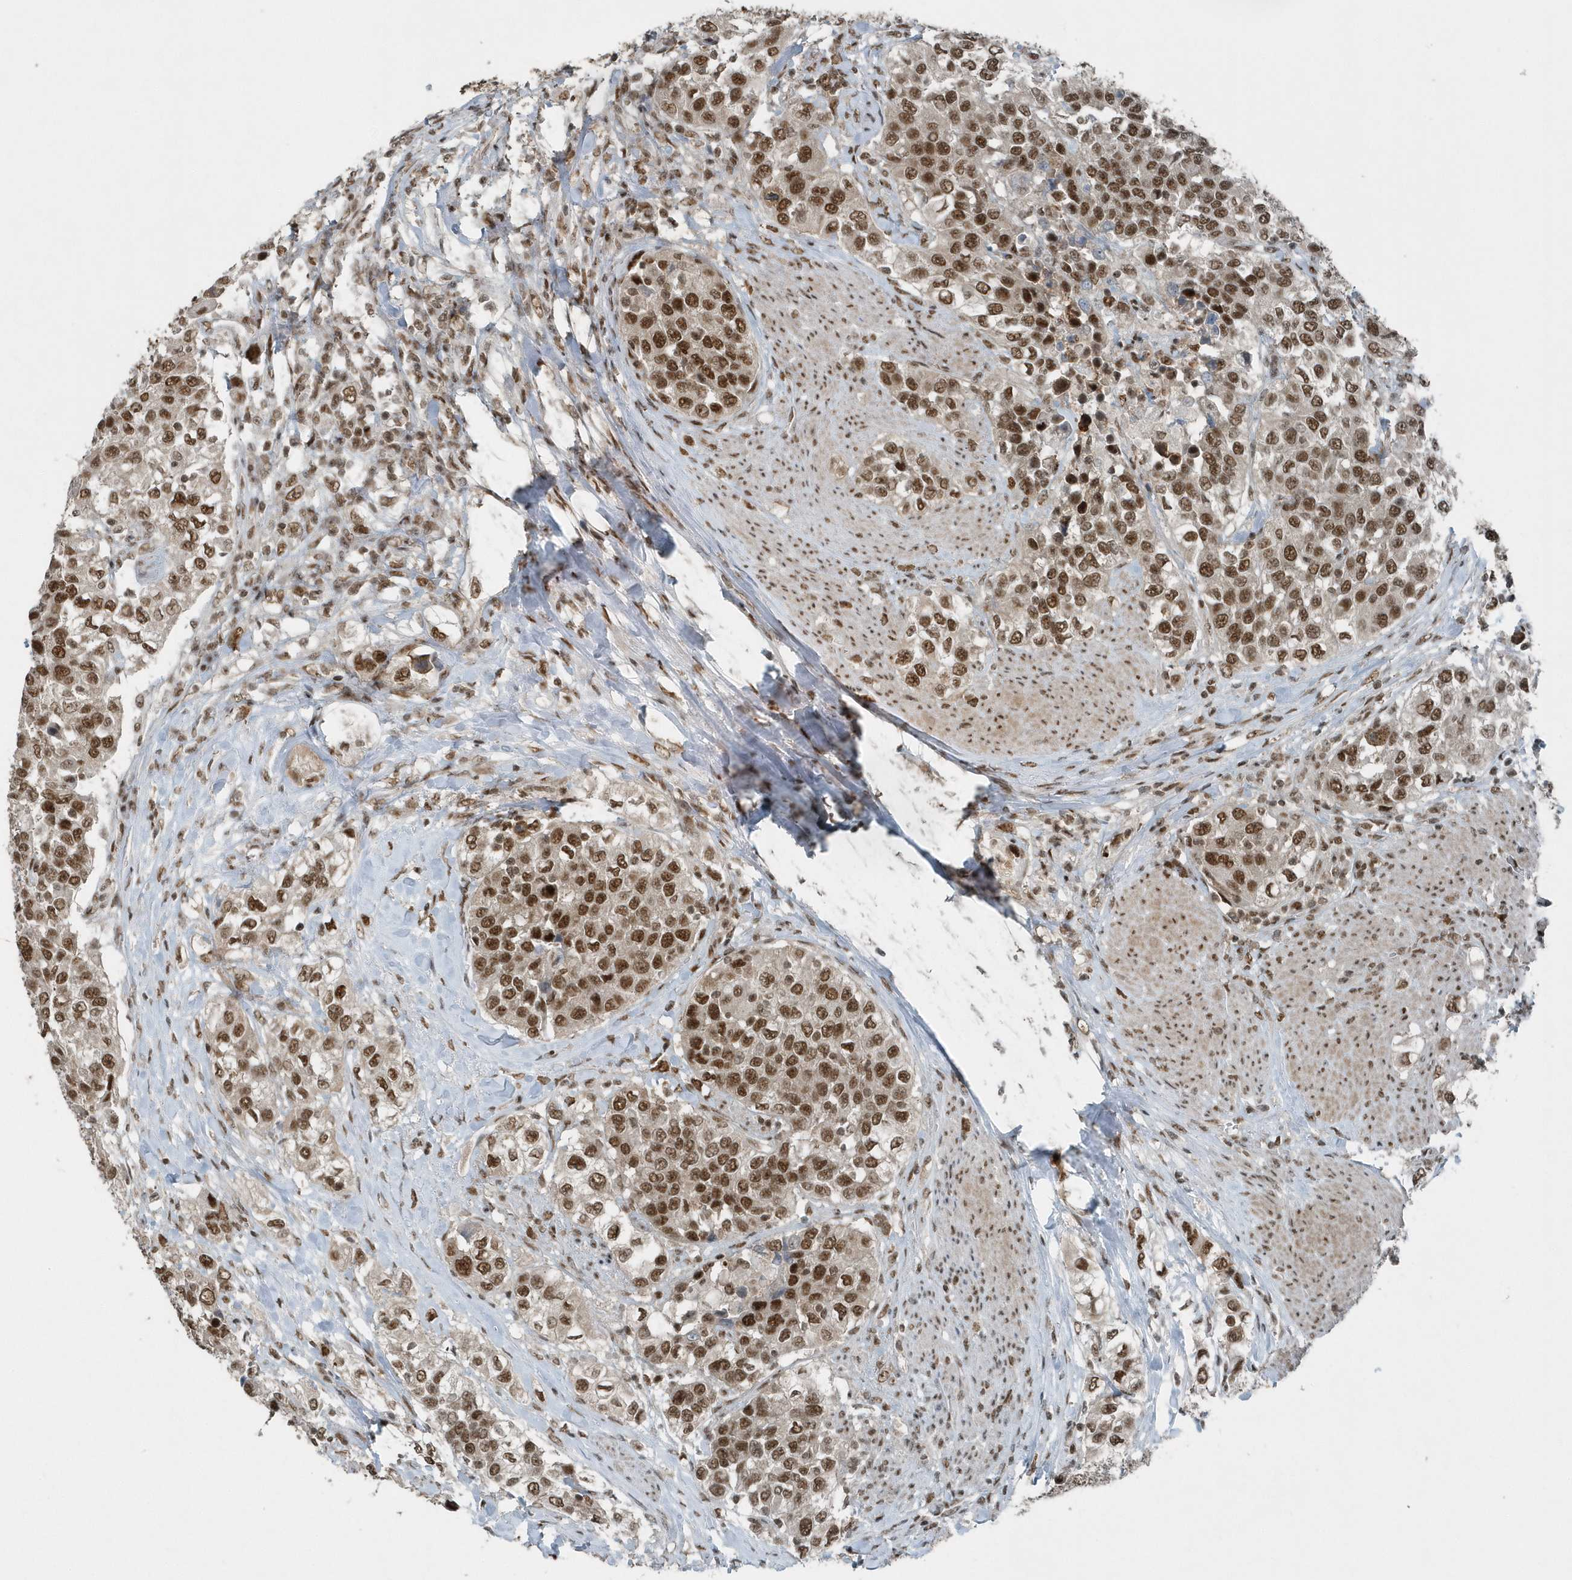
{"staining": {"intensity": "strong", "quantity": ">75%", "location": "nuclear"}, "tissue": "urothelial cancer", "cell_type": "Tumor cells", "image_type": "cancer", "snomed": [{"axis": "morphology", "description": "Urothelial carcinoma, High grade"}, {"axis": "topography", "description": "Urinary bladder"}], "caption": "DAB (3,3'-diaminobenzidine) immunohistochemical staining of urothelial carcinoma (high-grade) reveals strong nuclear protein expression in approximately >75% of tumor cells.", "gene": "YTHDC1", "patient": {"sex": "female", "age": 80}}